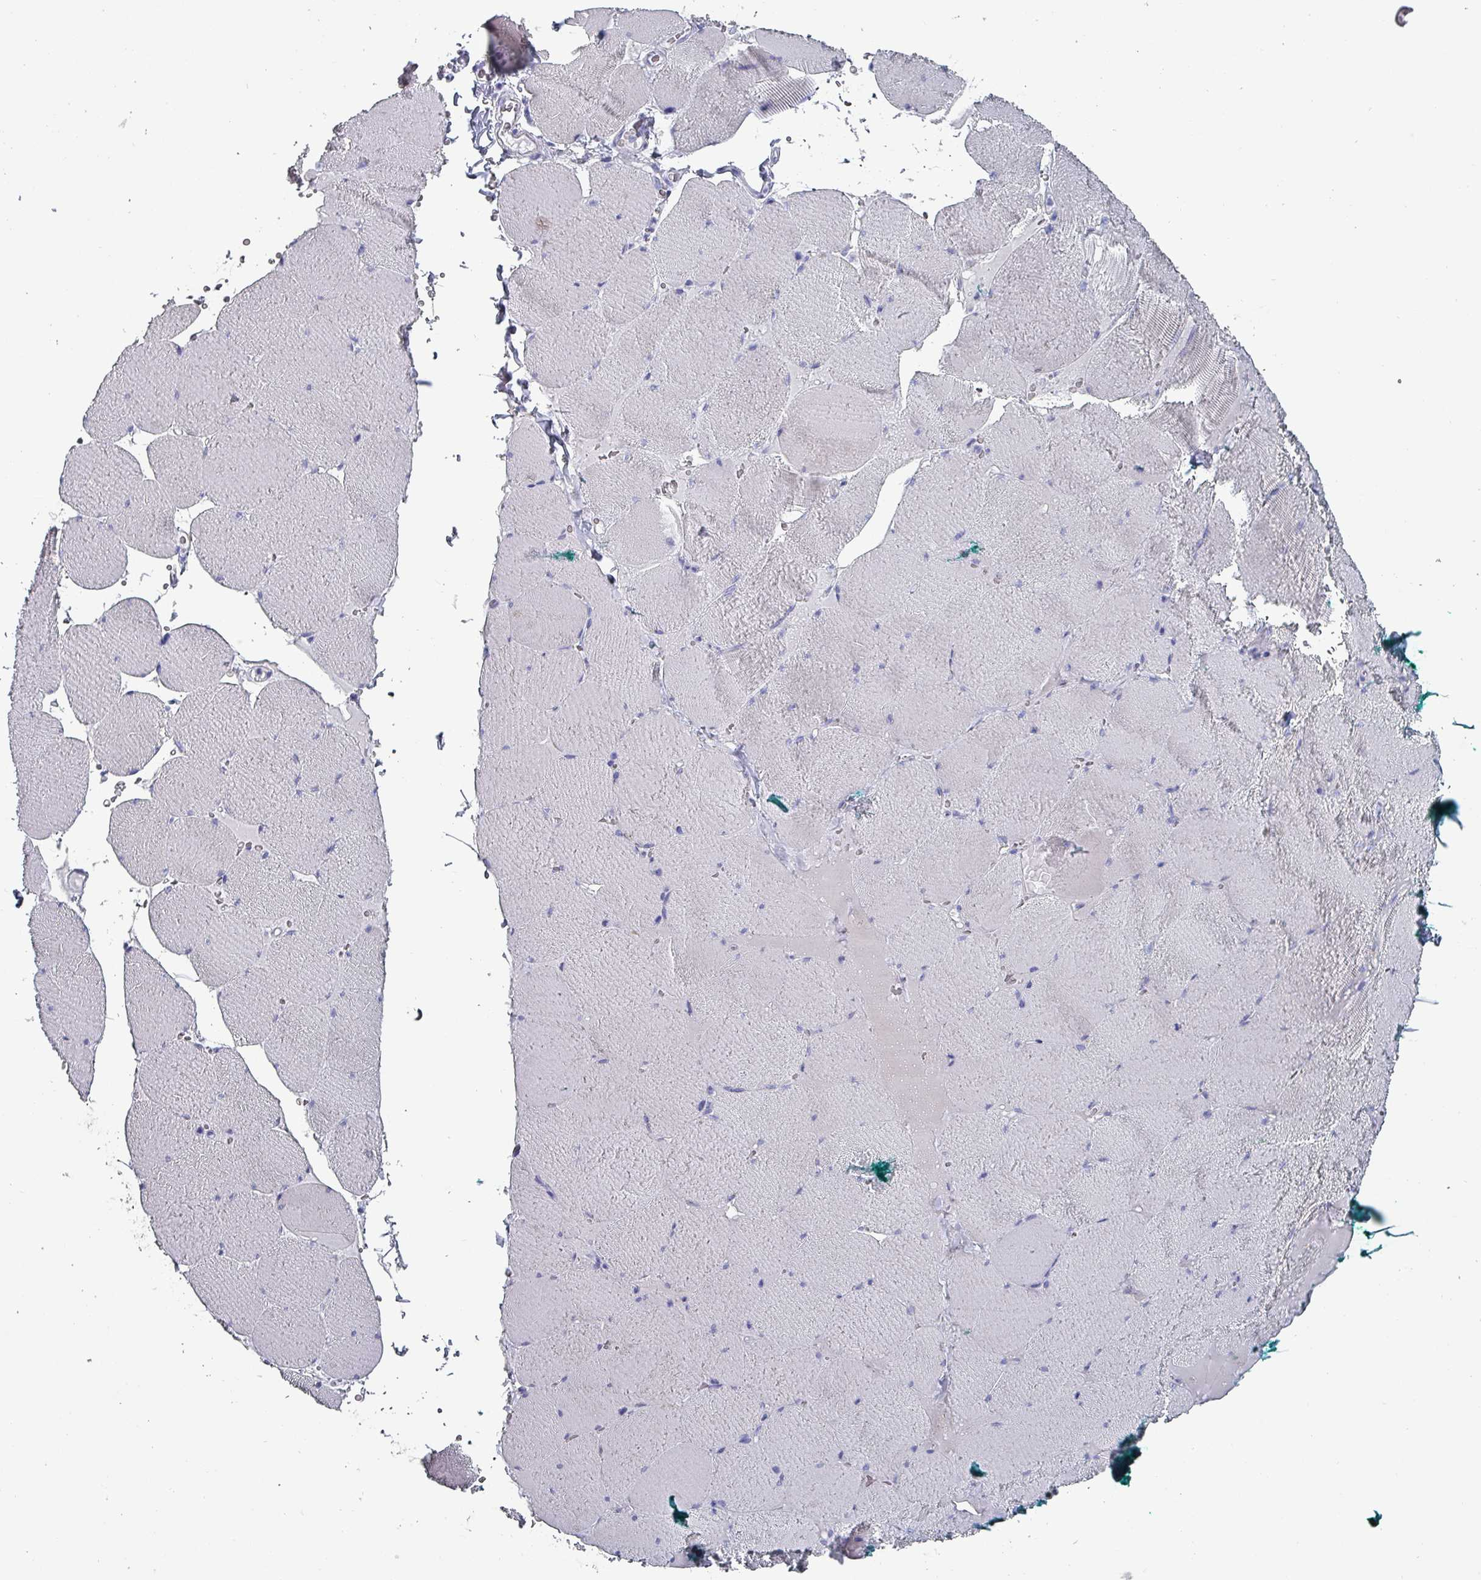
{"staining": {"intensity": "negative", "quantity": "none", "location": "none"}, "tissue": "skeletal muscle", "cell_type": "Myocytes", "image_type": "normal", "snomed": [{"axis": "morphology", "description": "Normal tissue, NOS"}, {"axis": "topography", "description": "Skeletal muscle"}, {"axis": "topography", "description": "Head-Neck"}], "caption": "Immunohistochemistry of benign skeletal muscle demonstrates no expression in myocytes.", "gene": "INS", "patient": {"sex": "male", "age": 66}}